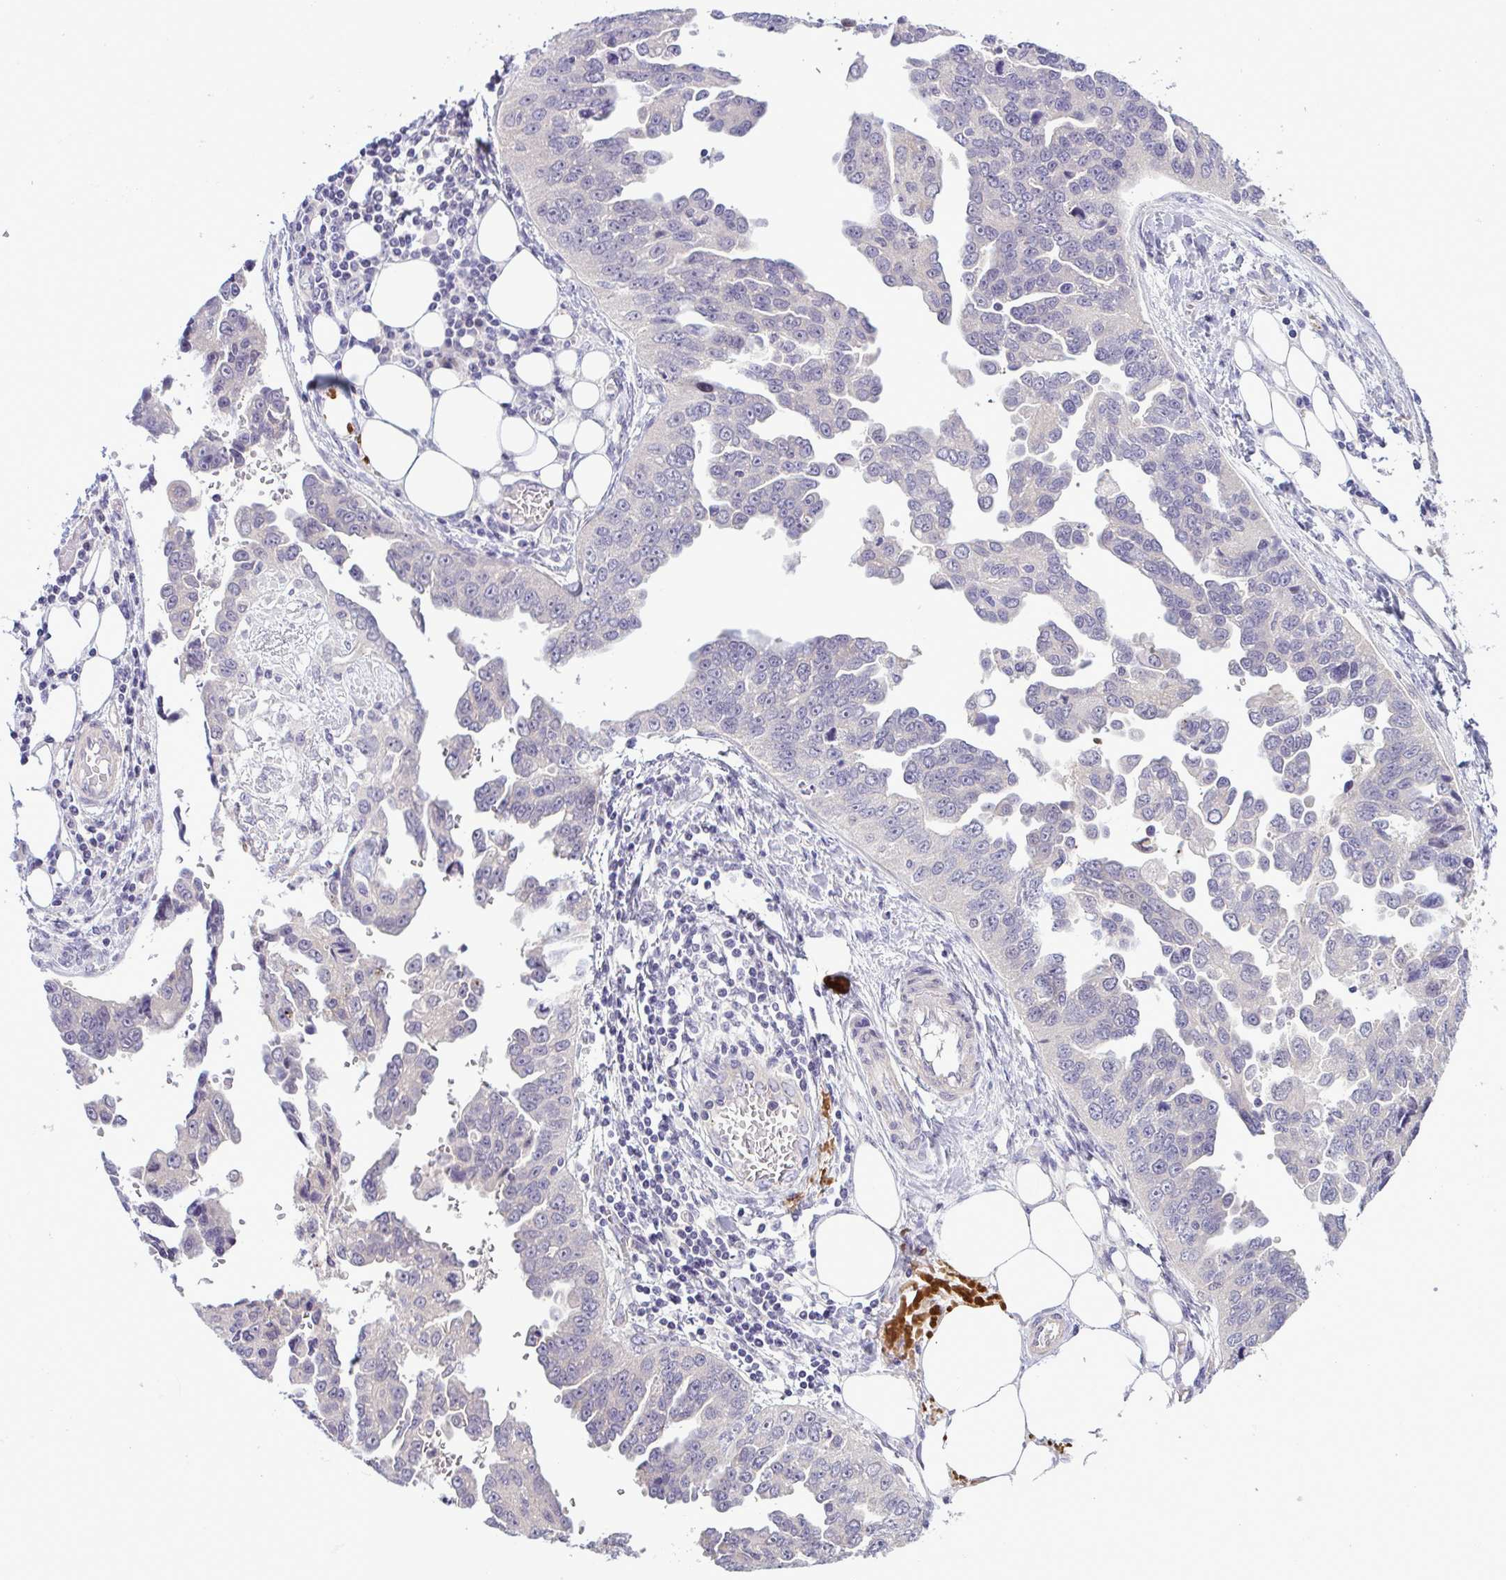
{"staining": {"intensity": "negative", "quantity": "none", "location": "none"}, "tissue": "ovarian cancer", "cell_type": "Tumor cells", "image_type": "cancer", "snomed": [{"axis": "morphology", "description": "Cystadenocarcinoma, serous, NOS"}, {"axis": "topography", "description": "Ovary"}], "caption": "Ovarian serous cystadenocarcinoma stained for a protein using immunohistochemistry demonstrates no positivity tumor cells.", "gene": "SYNPO2L", "patient": {"sex": "female", "age": 75}}